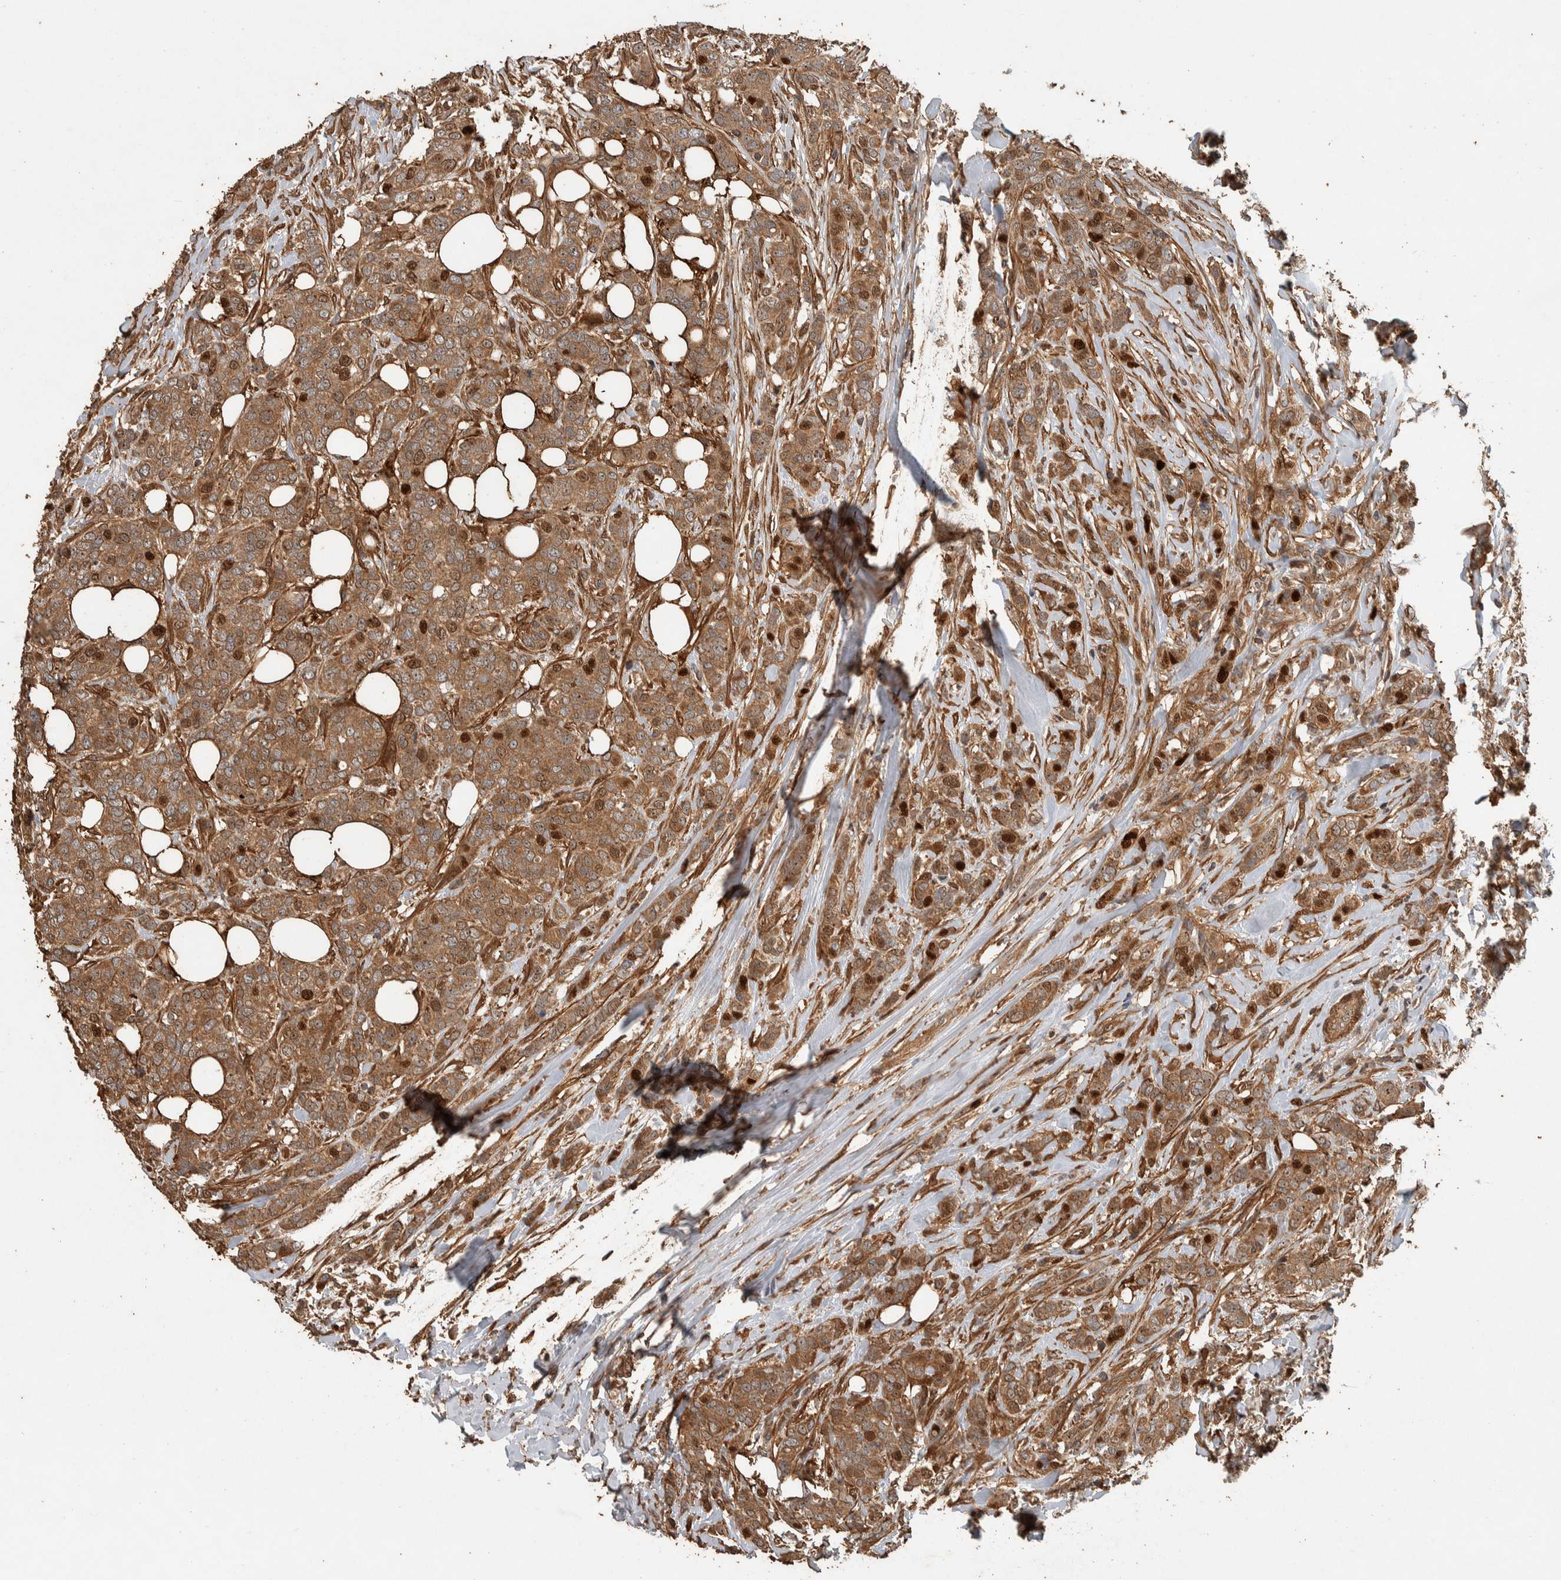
{"staining": {"intensity": "moderate", "quantity": ">75%", "location": "cytoplasmic/membranous,nuclear"}, "tissue": "breast cancer", "cell_type": "Tumor cells", "image_type": "cancer", "snomed": [{"axis": "morphology", "description": "Lobular carcinoma"}, {"axis": "topography", "description": "Skin"}, {"axis": "topography", "description": "Breast"}], "caption": "Approximately >75% of tumor cells in human breast lobular carcinoma show moderate cytoplasmic/membranous and nuclear protein expression as visualized by brown immunohistochemical staining.", "gene": "SPHK1", "patient": {"sex": "female", "age": 46}}